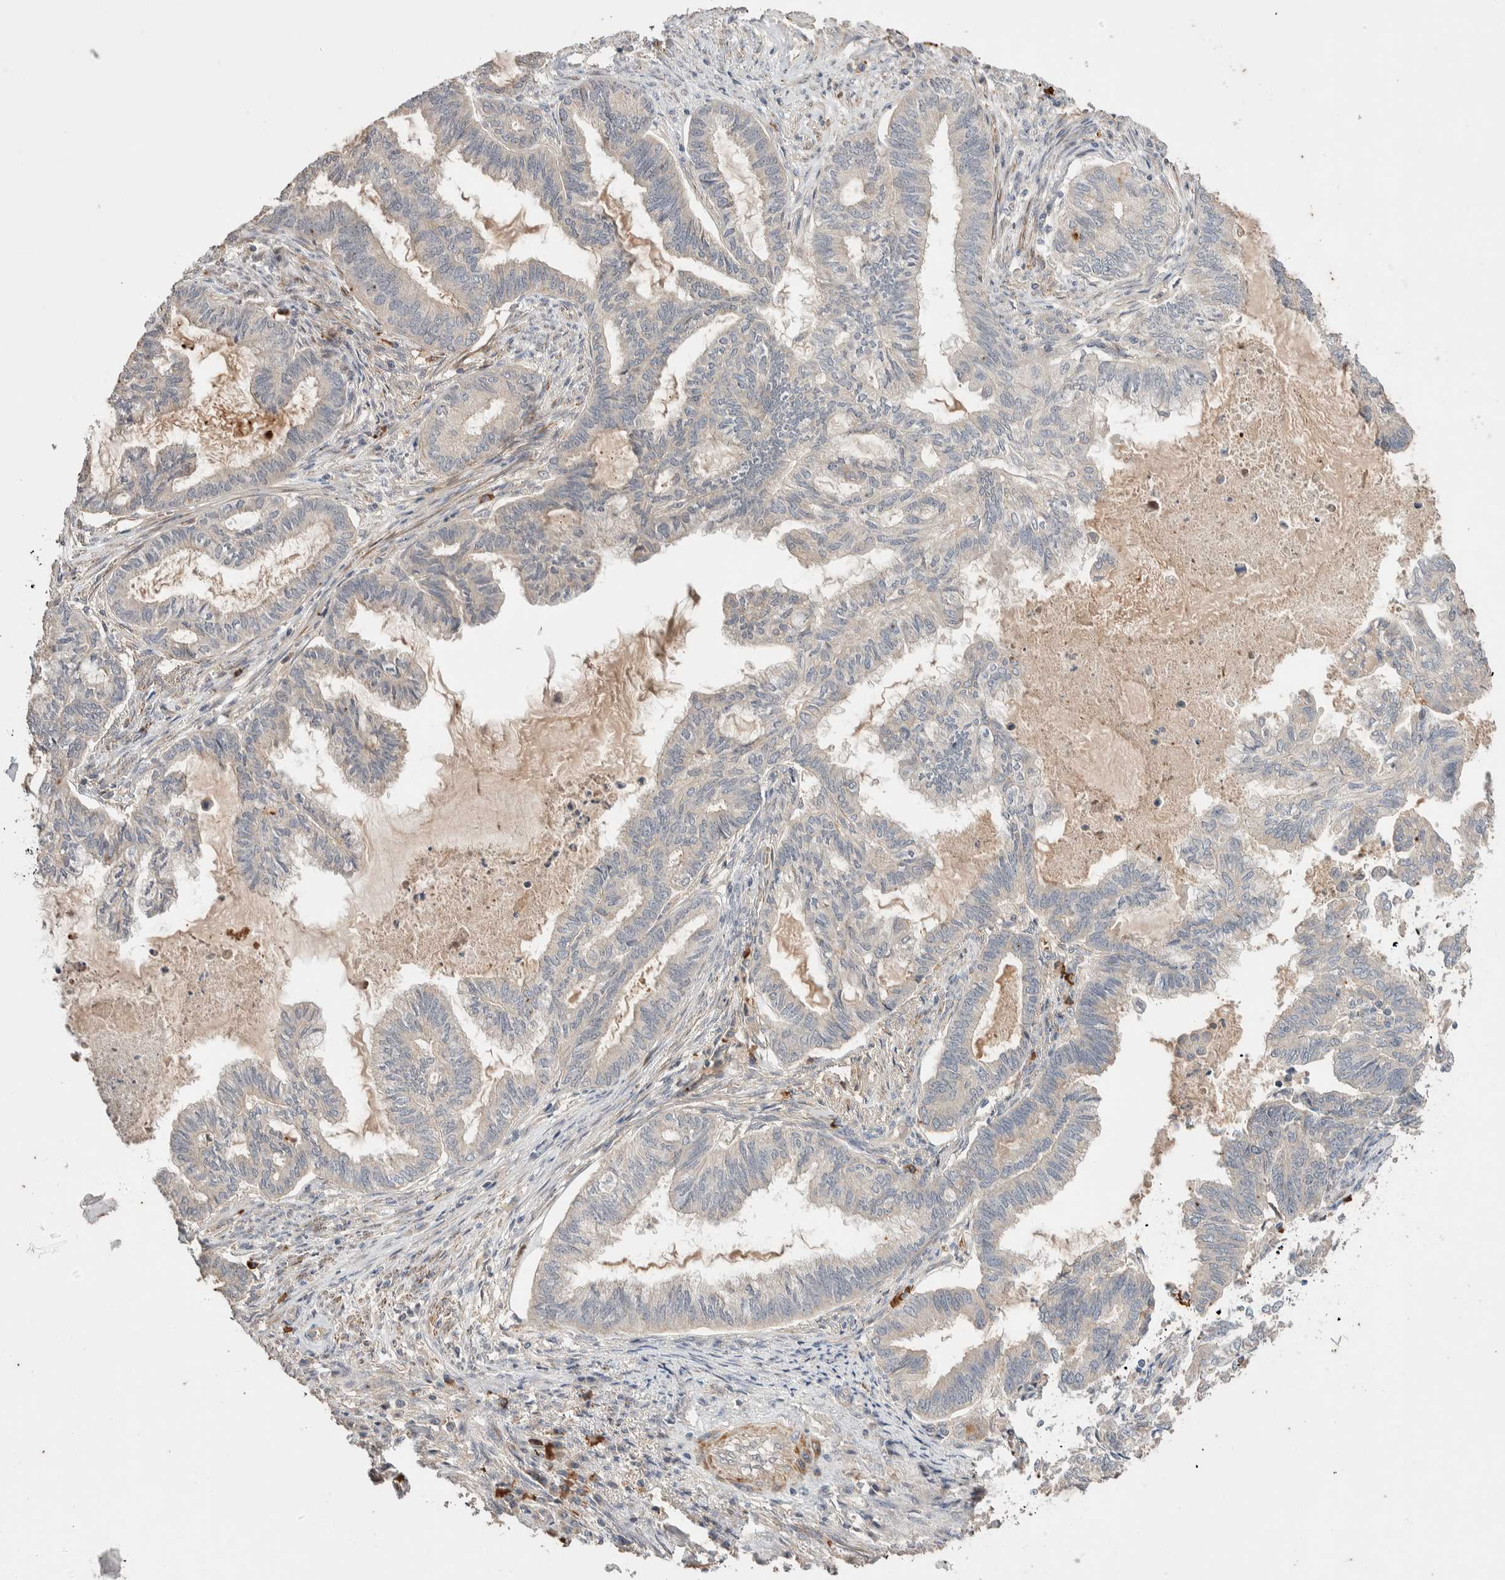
{"staining": {"intensity": "negative", "quantity": "none", "location": "none"}, "tissue": "endometrial cancer", "cell_type": "Tumor cells", "image_type": "cancer", "snomed": [{"axis": "morphology", "description": "Adenocarcinoma, NOS"}, {"axis": "topography", "description": "Endometrium"}], "caption": "The histopathology image exhibits no staining of tumor cells in endometrial cancer (adenocarcinoma). Brightfield microscopy of immunohistochemistry (IHC) stained with DAB (brown) and hematoxylin (blue), captured at high magnification.", "gene": "WDR91", "patient": {"sex": "female", "age": 86}}